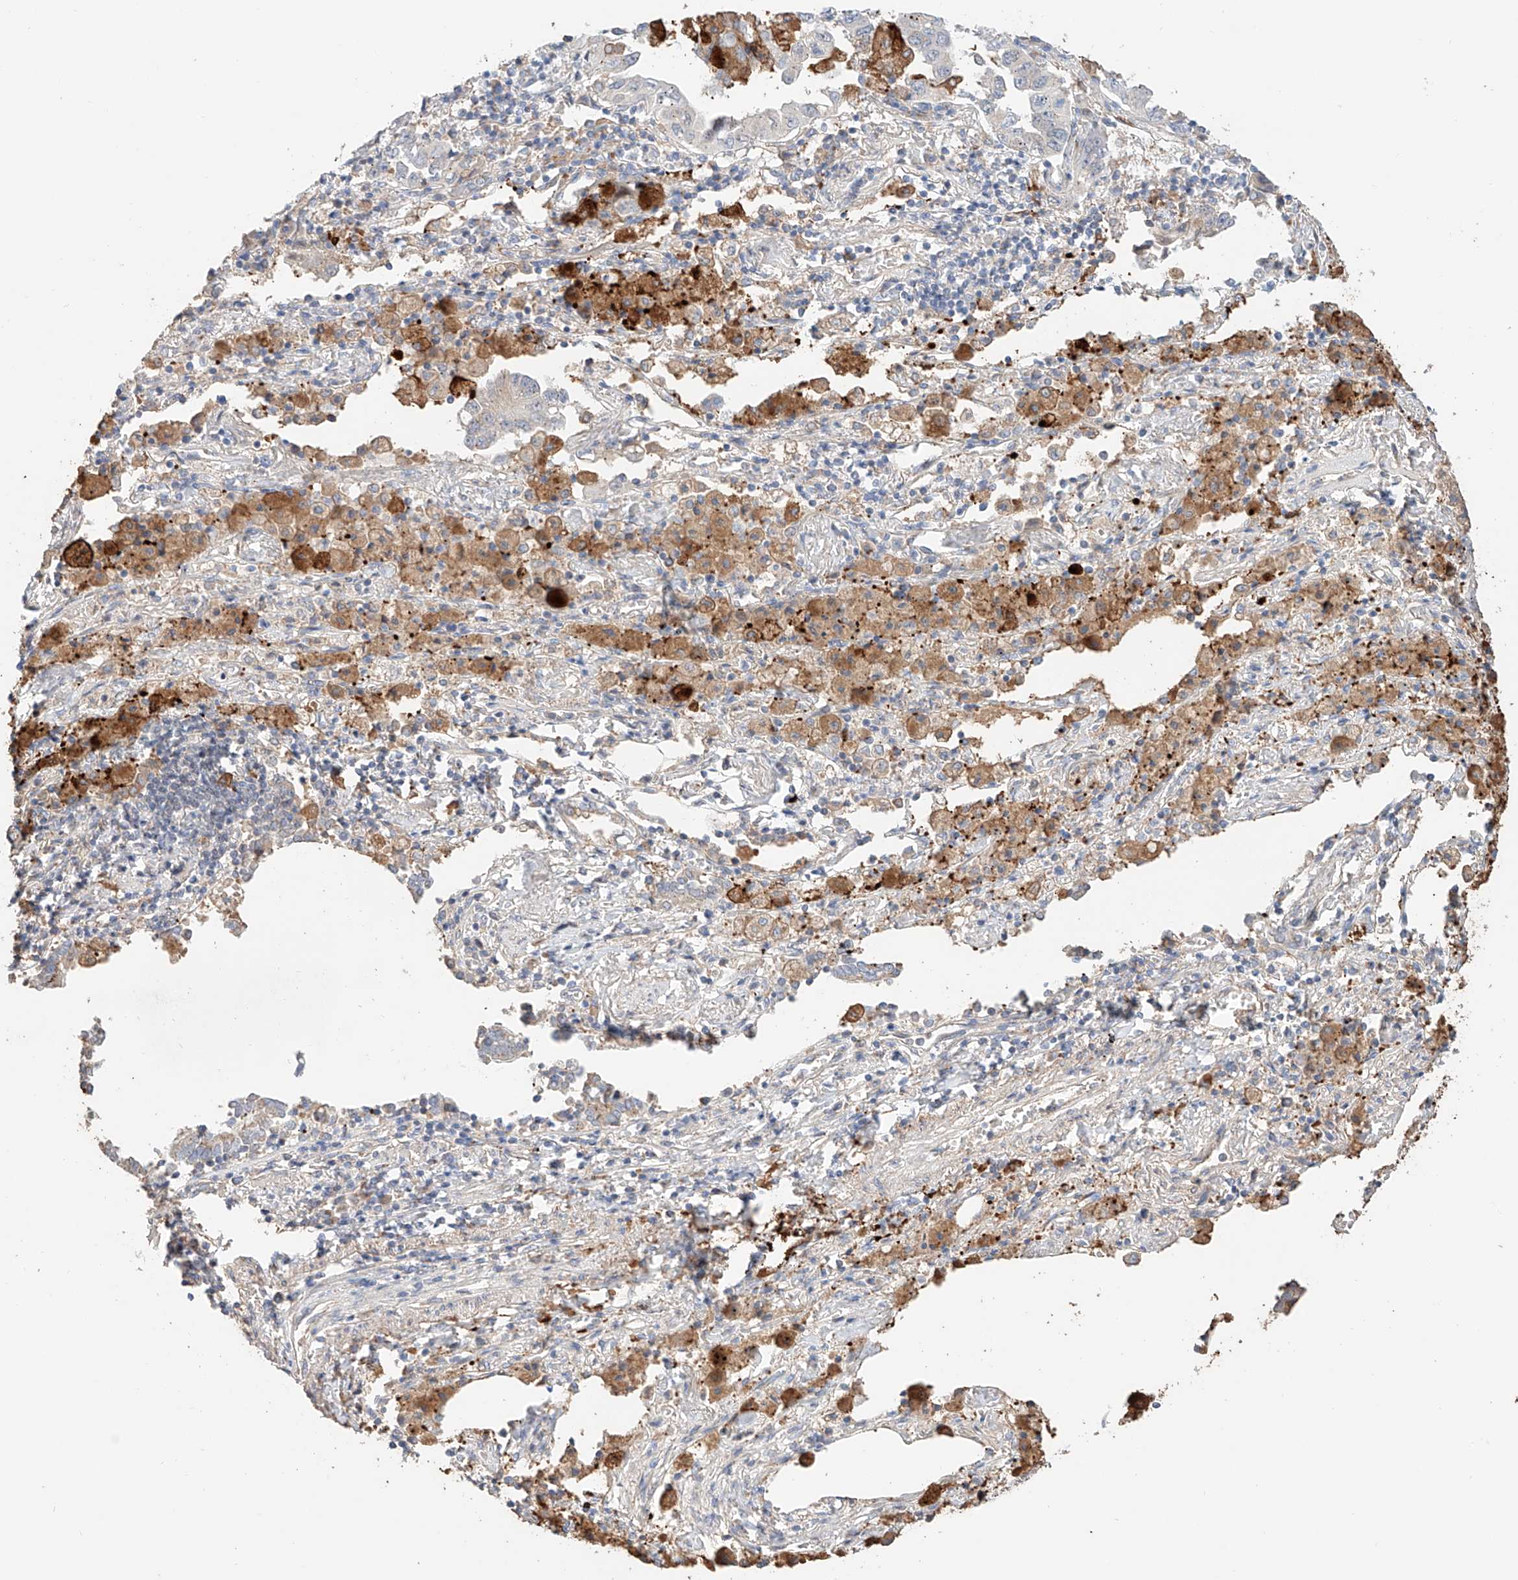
{"staining": {"intensity": "negative", "quantity": "none", "location": "none"}, "tissue": "lung cancer", "cell_type": "Tumor cells", "image_type": "cancer", "snomed": [{"axis": "morphology", "description": "Adenocarcinoma, NOS"}, {"axis": "topography", "description": "Lung"}], "caption": "A photomicrograph of human lung adenocarcinoma is negative for staining in tumor cells.", "gene": "MOSPD1", "patient": {"sex": "female", "age": 51}}